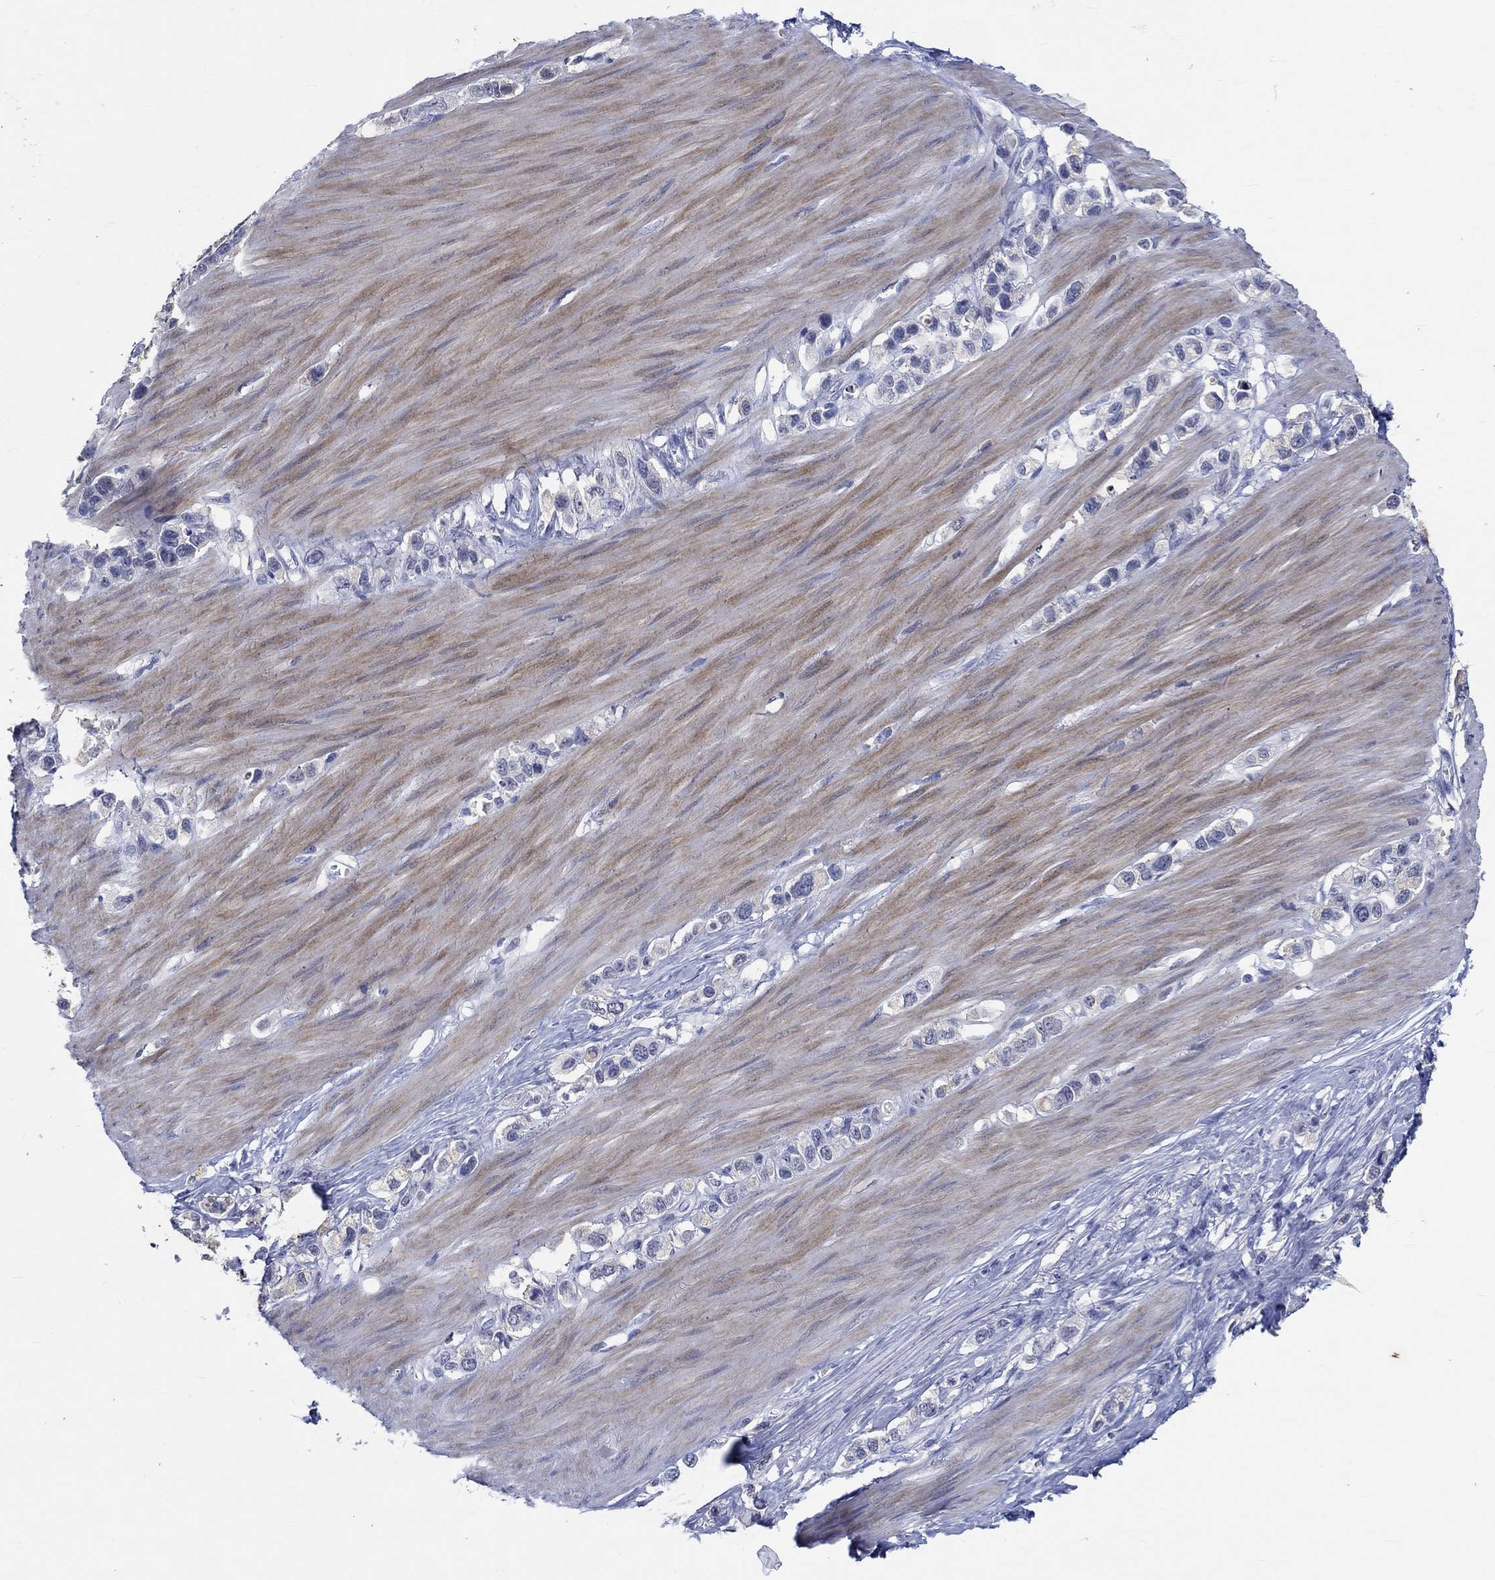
{"staining": {"intensity": "negative", "quantity": "none", "location": "none"}, "tissue": "stomach cancer", "cell_type": "Tumor cells", "image_type": "cancer", "snomed": [{"axis": "morphology", "description": "Normal tissue, NOS"}, {"axis": "morphology", "description": "Adenocarcinoma, NOS"}, {"axis": "morphology", "description": "Adenocarcinoma, High grade"}, {"axis": "topography", "description": "Stomach, upper"}, {"axis": "topography", "description": "Stomach"}], "caption": "Protein analysis of stomach cancer demonstrates no significant positivity in tumor cells. Nuclei are stained in blue.", "gene": "C4orf47", "patient": {"sex": "female", "age": 65}}